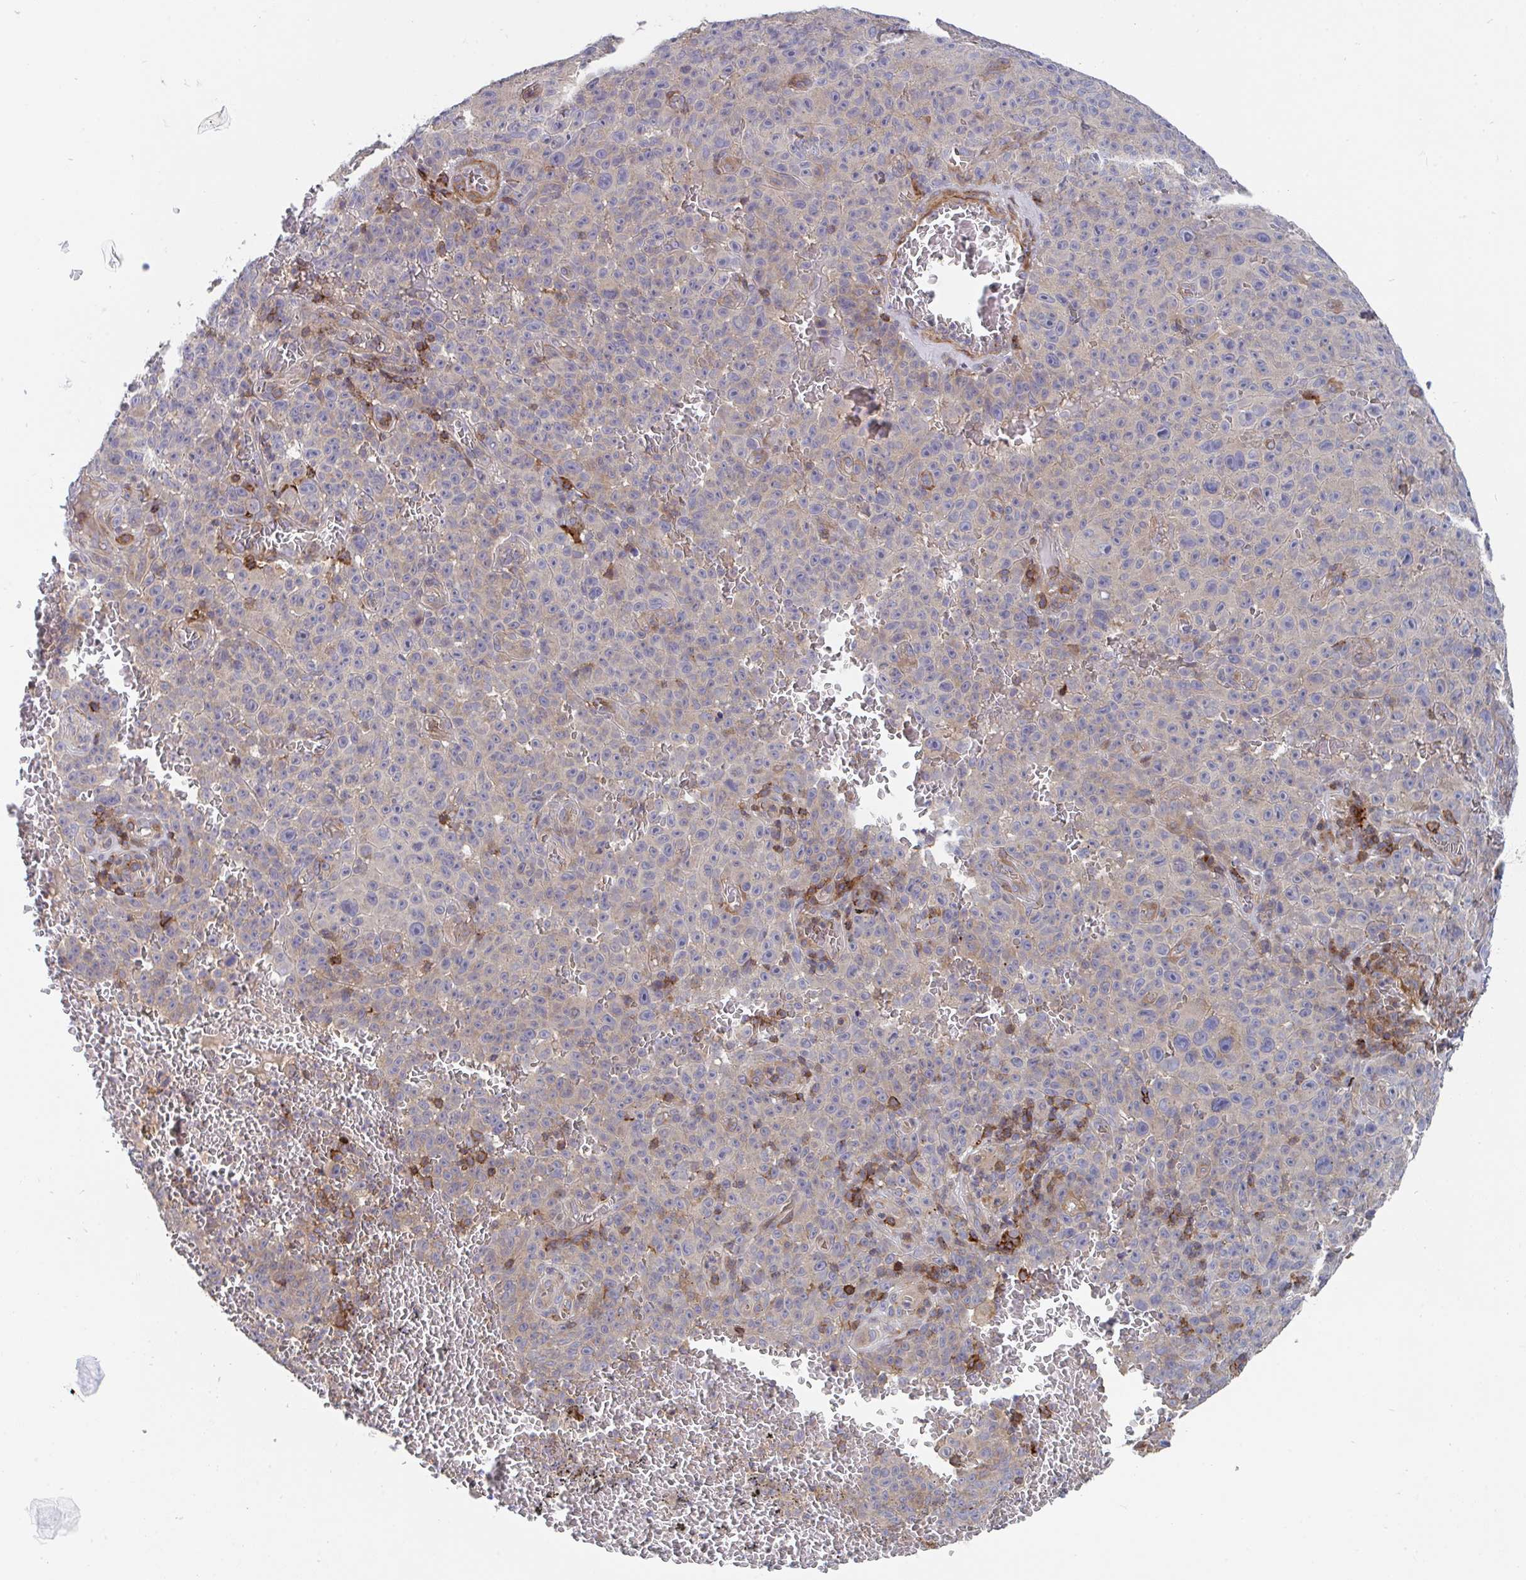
{"staining": {"intensity": "weak", "quantity": "<25%", "location": "cytoplasmic/membranous"}, "tissue": "melanoma", "cell_type": "Tumor cells", "image_type": "cancer", "snomed": [{"axis": "morphology", "description": "Malignant melanoma, NOS"}, {"axis": "topography", "description": "Skin"}], "caption": "Immunohistochemistry (IHC) micrograph of melanoma stained for a protein (brown), which reveals no staining in tumor cells.", "gene": "FRMD3", "patient": {"sex": "female", "age": 82}}